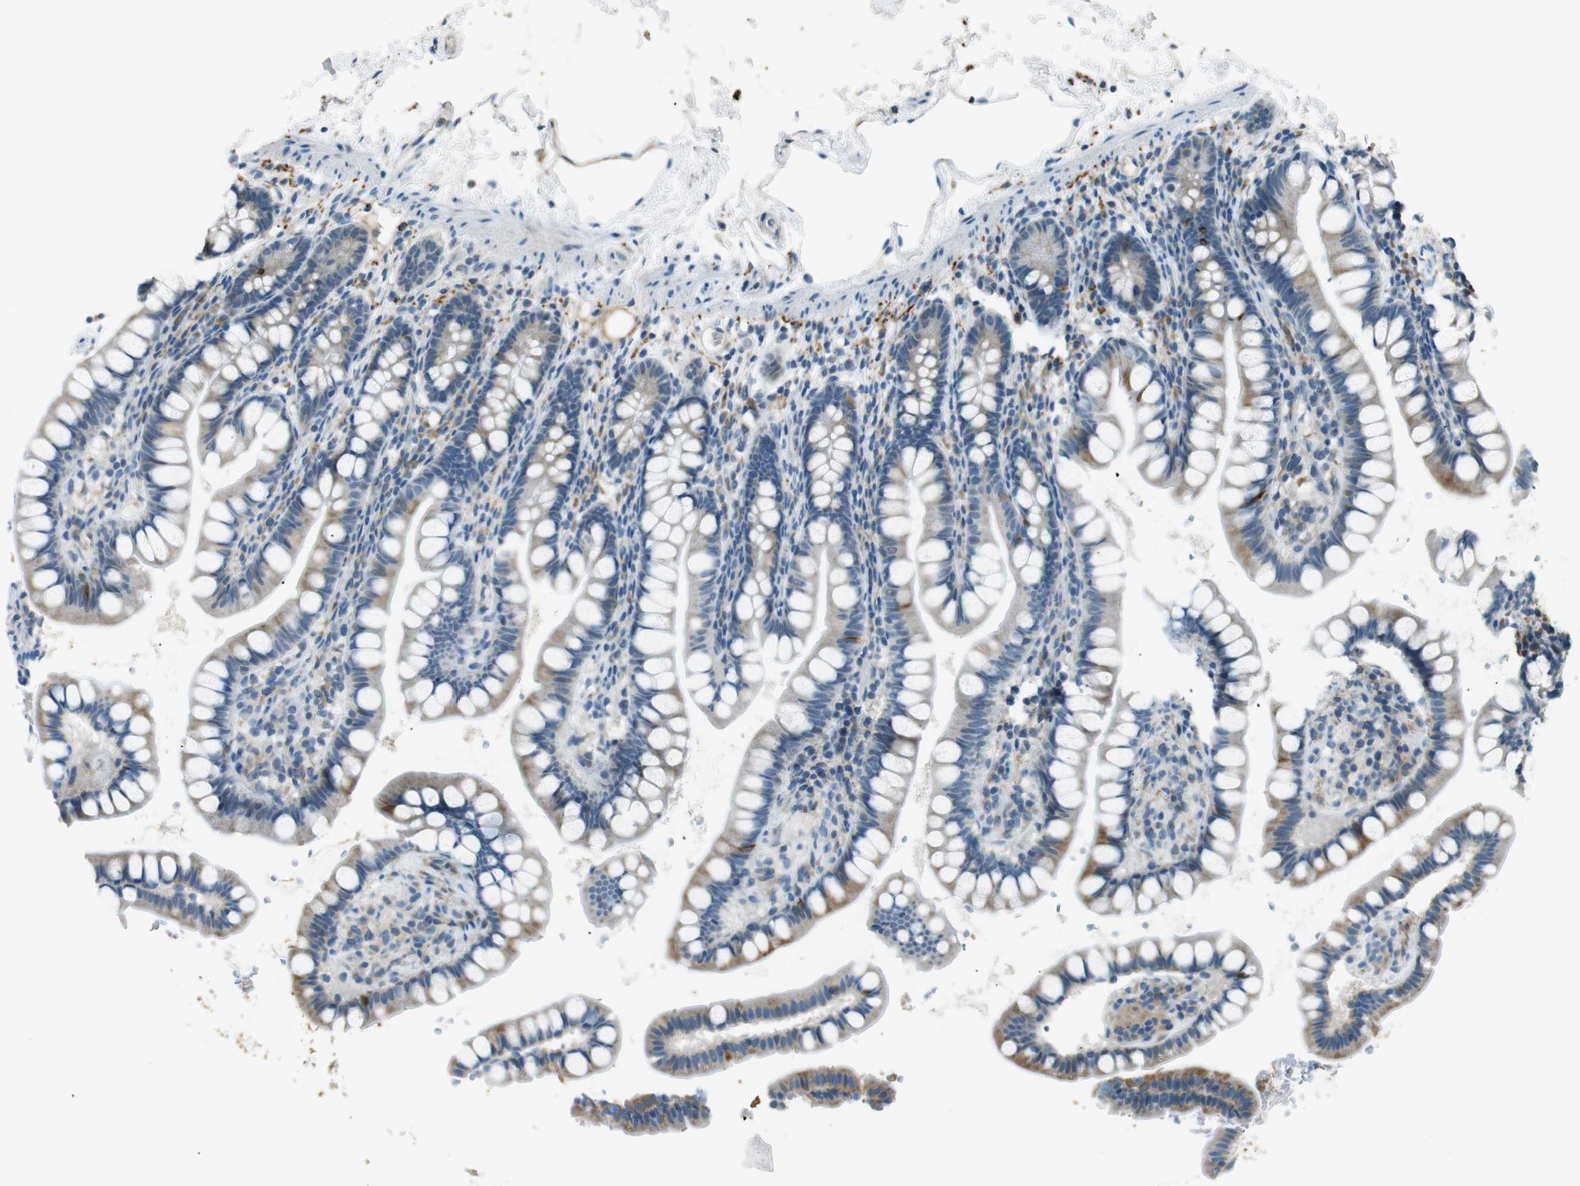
{"staining": {"intensity": "weak", "quantity": "<25%", "location": "cytoplasmic/membranous"}, "tissue": "small intestine", "cell_type": "Glandular cells", "image_type": "normal", "snomed": [{"axis": "morphology", "description": "Normal tissue, NOS"}, {"axis": "topography", "description": "Small intestine"}], "caption": "Immunohistochemistry micrograph of benign small intestine: small intestine stained with DAB shows no significant protein positivity in glandular cells.", "gene": "MAGI2", "patient": {"sex": "female", "age": 84}}